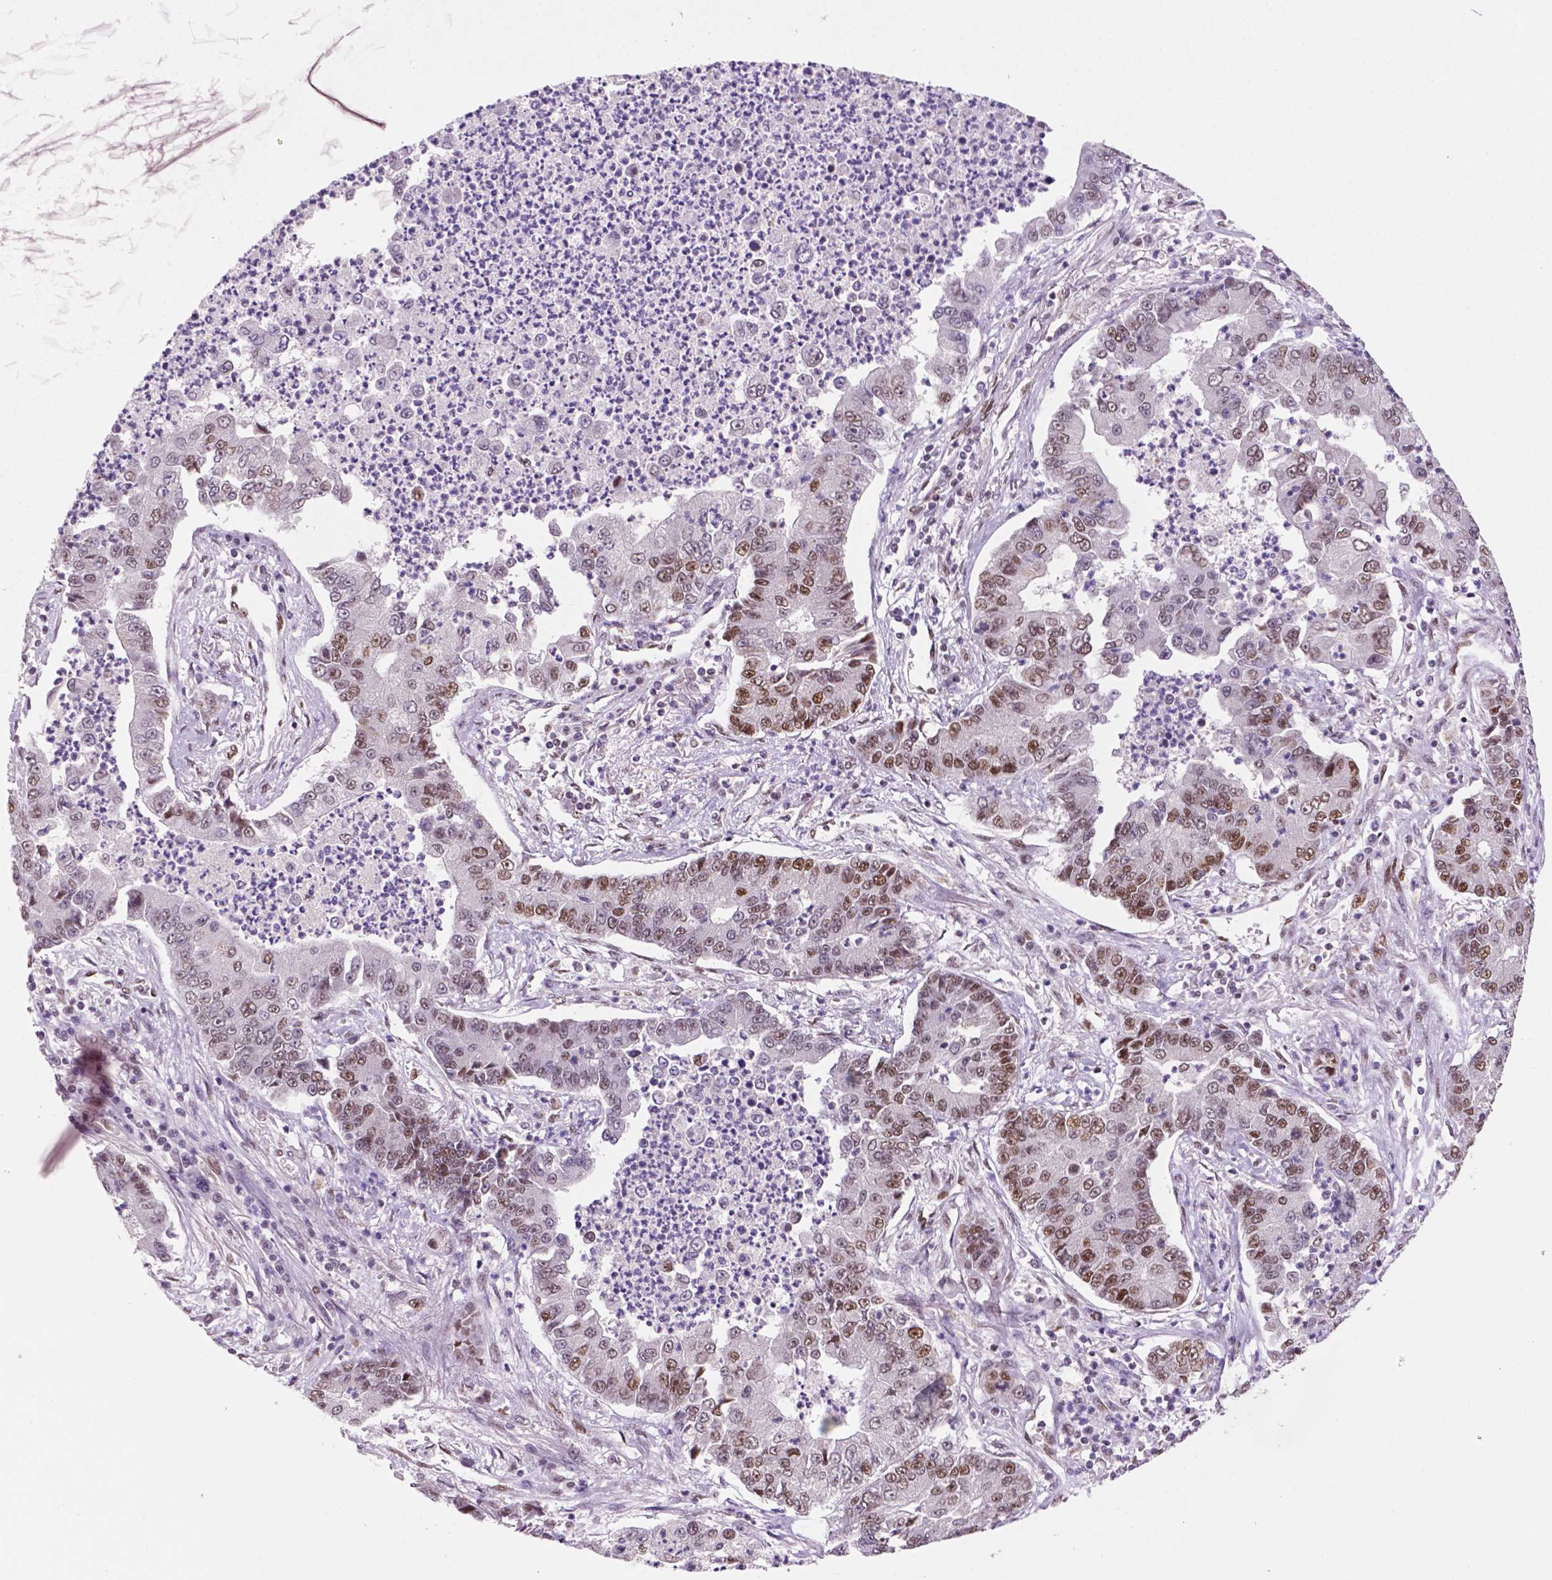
{"staining": {"intensity": "weak", "quantity": "25%-75%", "location": "nuclear"}, "tissue": "lung cancer", "cell_type": "Tumor cells", "image_type": "cancer", "snomed": [{"axis": "morphology", "description": "Adenocarcinoma, NOS"}, {"axis": "topography", "description": "Lung"}], "caption": "Protein staining of adenocarcinoma (lung) tissue reveals weak nuclear expression in approximately 25%-75% of tumor cells.", "gene": "MLH1", "patient": {"sex": "female", "age": 57}}